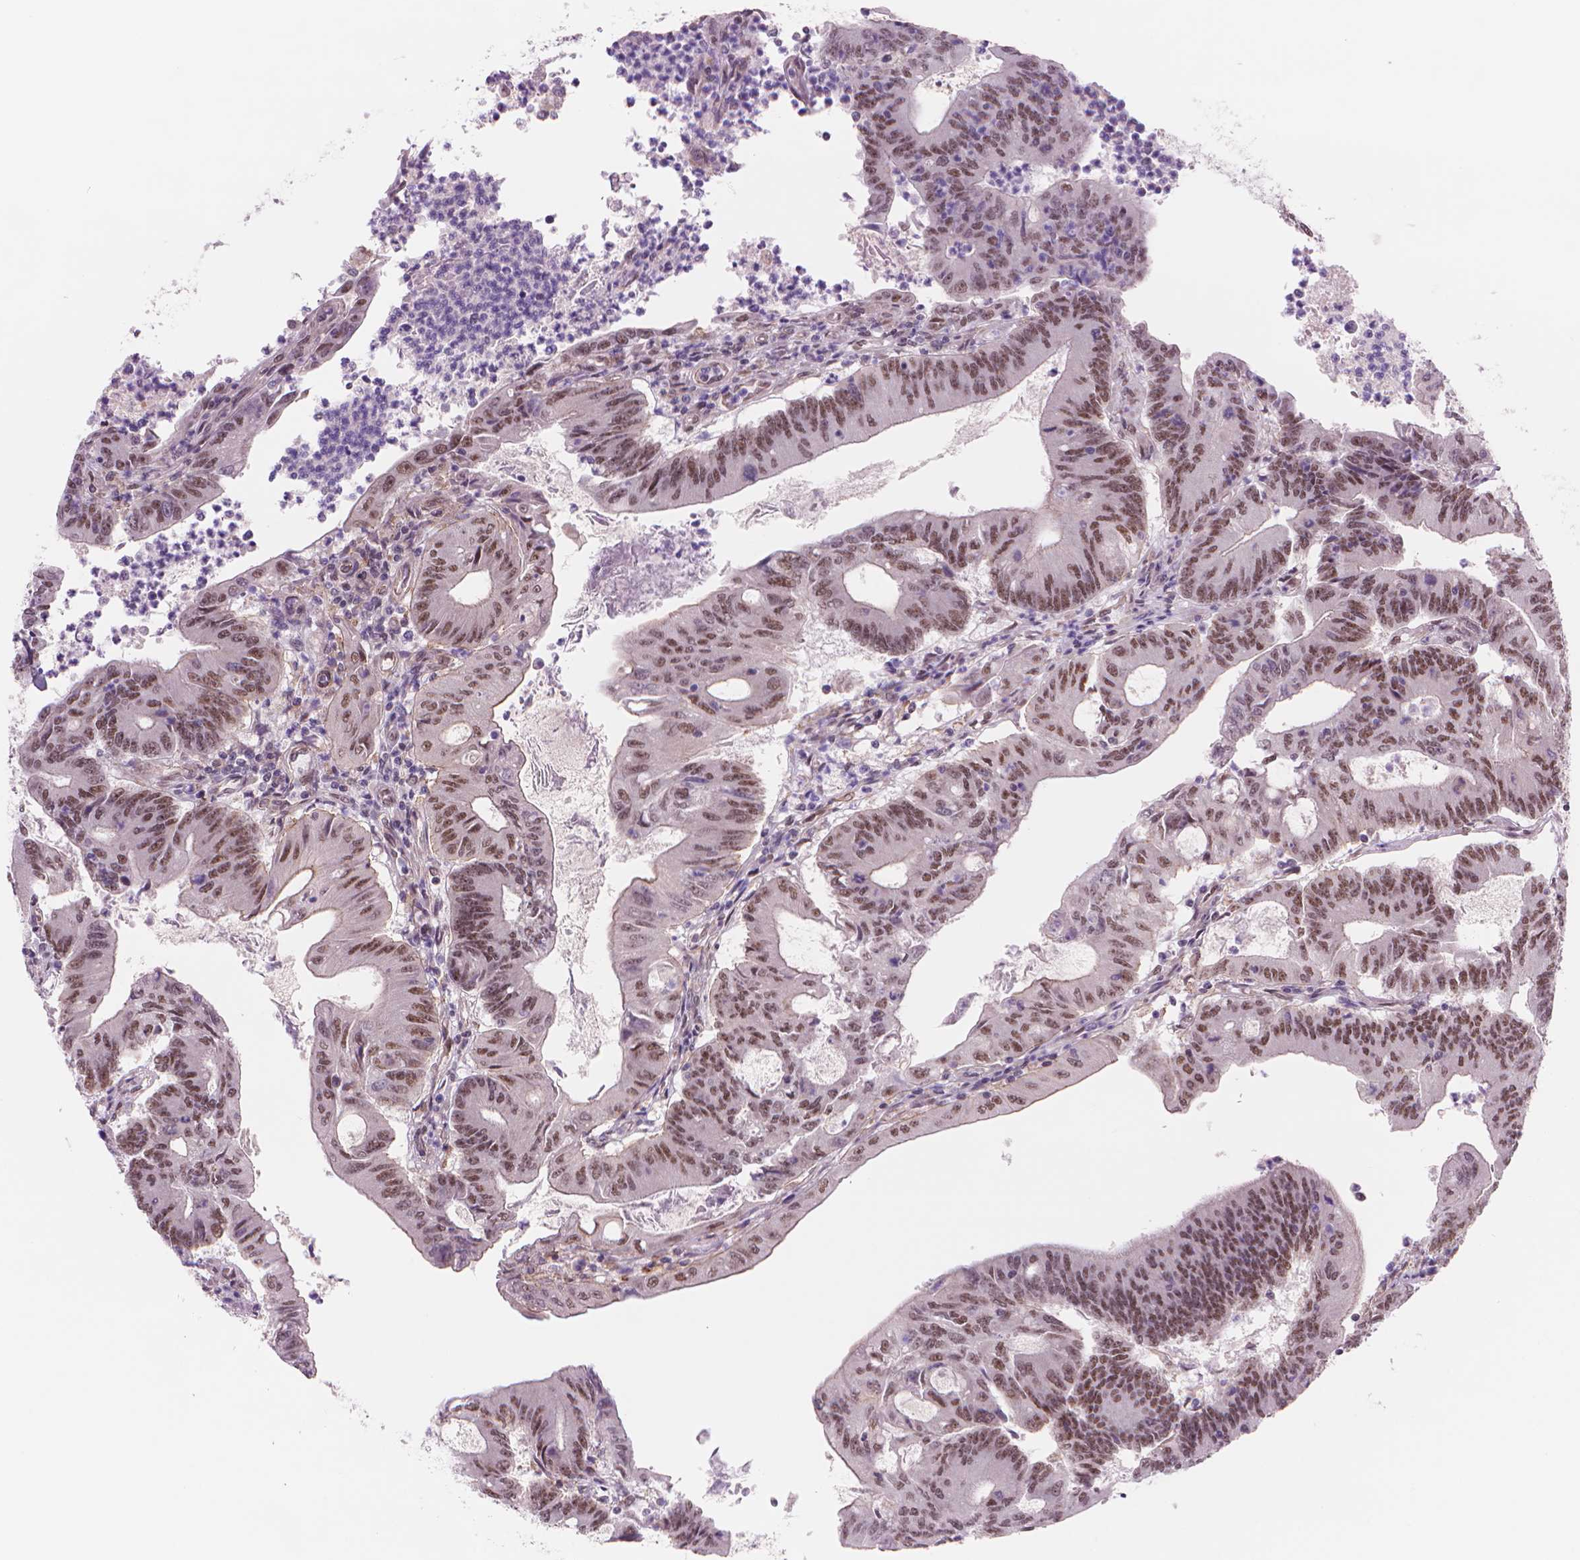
{"staining": {"intensity": "moderate", "quantity": ">75%", "location": "nuclear"}, "tissue": "colorectal cancer", "cell_type": "Tumor cells", "image_type": "cancer", "snomed": [{"axis": "morphology", "description": "Adenocarcinoma, NOS"}, {"axis": "topography", "description": "Colon"}], "caption": "A brown stain labels moderate nuclear staining of a protein in human colorectal adenocarcinoma tumor cells.", "gene": "POLR3D", "patient": {"sex": "female", "age": 70}}